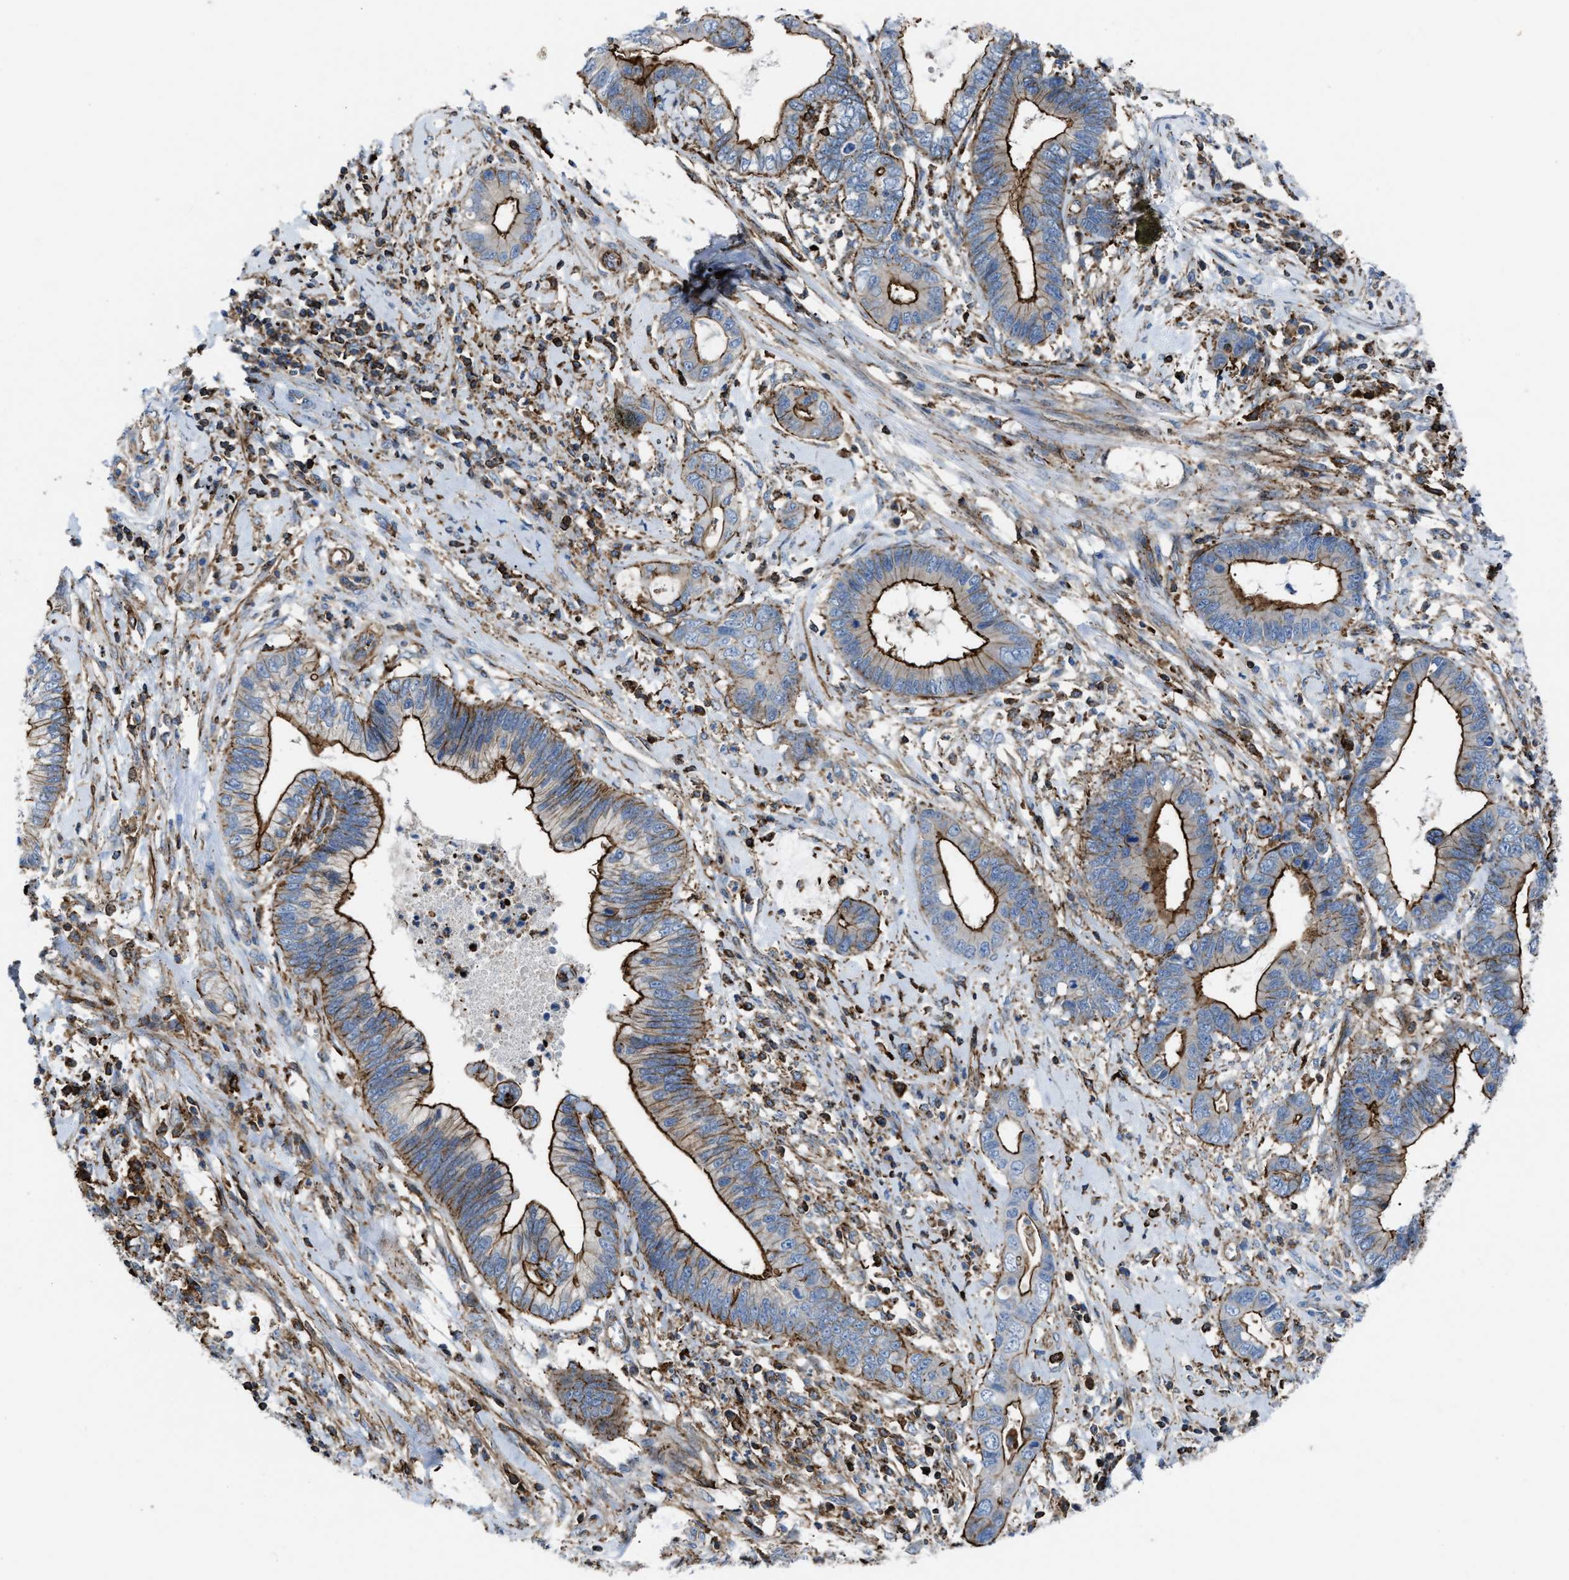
{"staining": {"intensity": "moderate", "quantity": ">75%", "location": "cytoplasmic/membranous"}, "tissue": "cervical cancer", "cell_type": "Tumor cells", "image_type": "cancer", "snomed": [{"axis": "morphology", "description": "Adenocarcinoma, NOS"}, {"axis": "topography", "description": "Cervix"}], "caption": "High-magnification brightfield microscopy of cervical cancer (adenocarcinoma) stained with DAB (3,3'-diaminobenzidine) (brown) and counterstained with hematoxylin (blue). tumor cells exhibit moderate cytoplasmic/membranous positivity is seen in approximately>75% of cells. The staining is performed using DAB brown chromogen to label protein expression. The nuclei are counter-stained blue using hematoxylin.", "gene": "AGPAT2", "patient": {"sex": "female", "age": 44}}